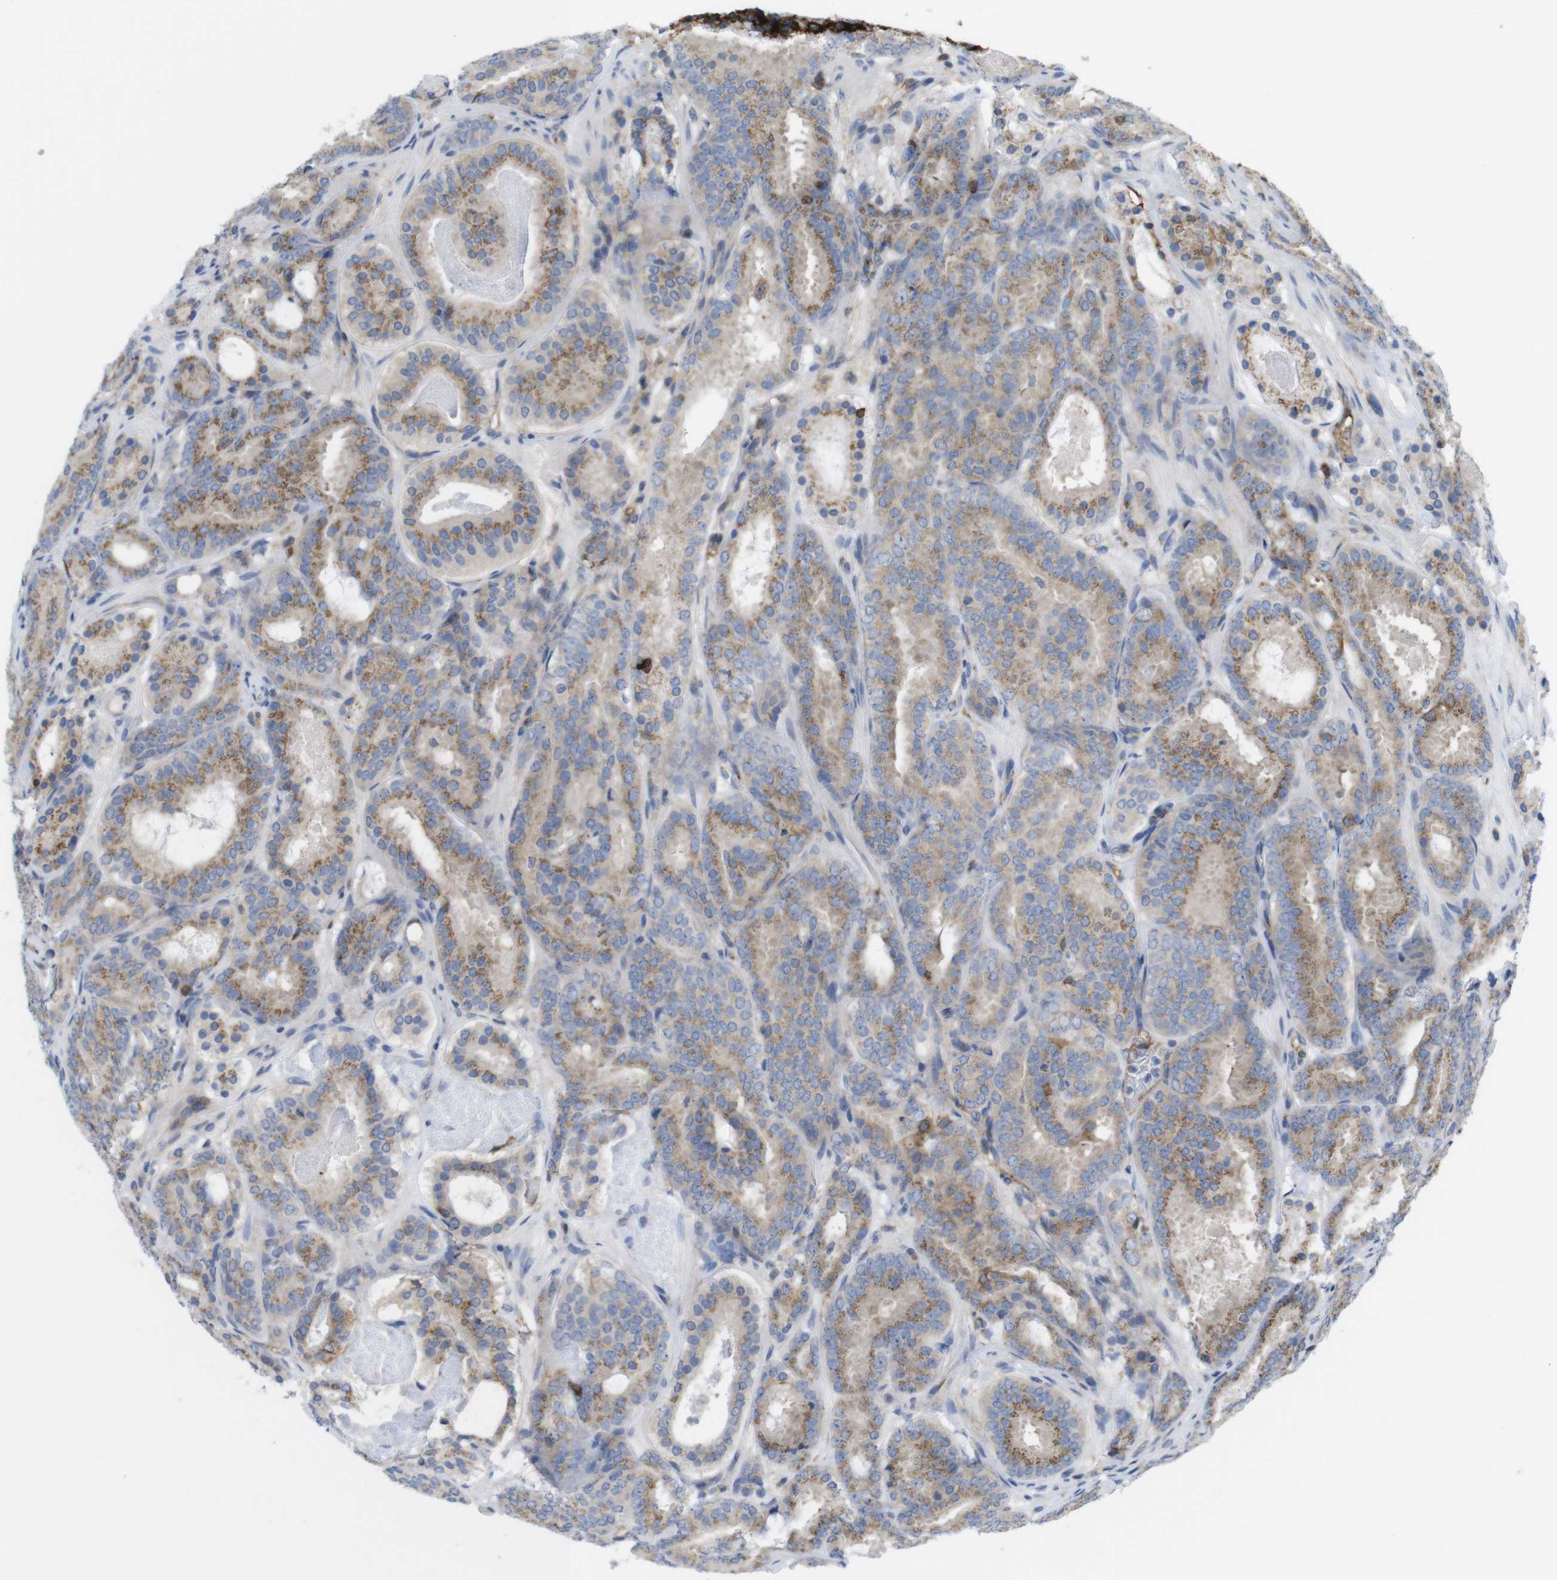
{"staining": {"intensity": "strong", "quantity": "<25%", "location": "cytoplasmic/membranous"}, "tissue": "prostate cancer", "cell_type": "Tumor cells", "image_type": "cancer", "snomed": [{"axis": "morphology", "description": "Adenocarcinoma, Low grade"}, {"axis": "topography", "description": "Prostate"}], "caption": "Immunohistochemistry histopathology image of prostate adenocarcinoma (low-grade) stained for a protein (brown), which displays medium levels of strong cytoplasmic/membranous expression in about <25% of tumor cells.", "gene": "CCR6", "patient": {"sex": "male", "age": 69}}